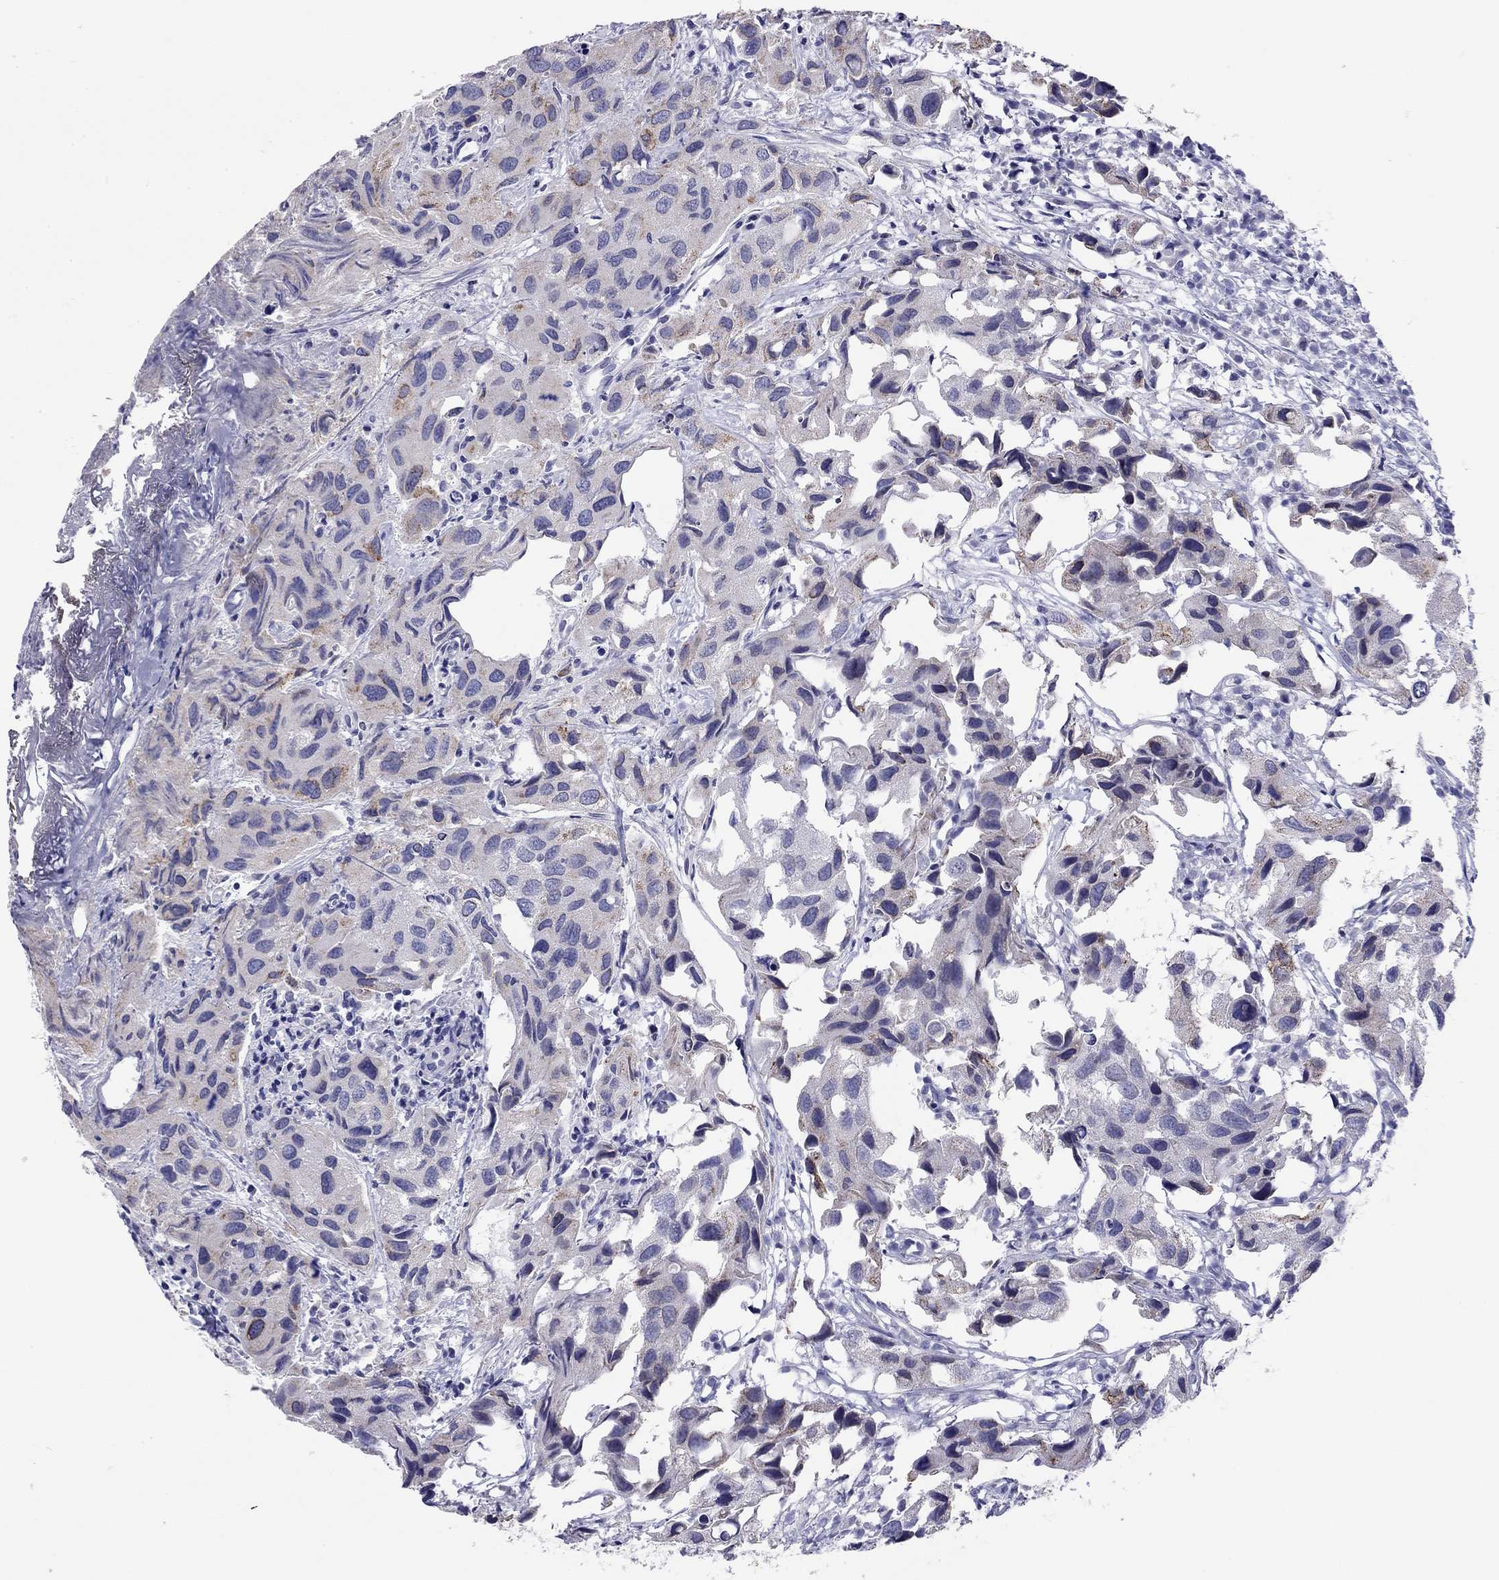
{"staining": {"intensity": "moderate", "quantity": "<25%", "location": "cytoplasmic/membranous"}, "tissue": "urothelial cancer", "cell_type": "Tumor cells", "image_type": "cancer", "snomed": [{"axis": "morphology", "description": "Urothelial carcinoma, High grade"}, {"axis": "topography", "description": "Urinary bladder"}], "caption": "Urothelial carcinoma (high-grade) was stained to show a protein in brown. There is low levels of moderate cytoplasmic/membranous staining in approximately <25% of tumor cells.", "gene": "ARMC12", "patient": {"sex": "male", "age": 79}}